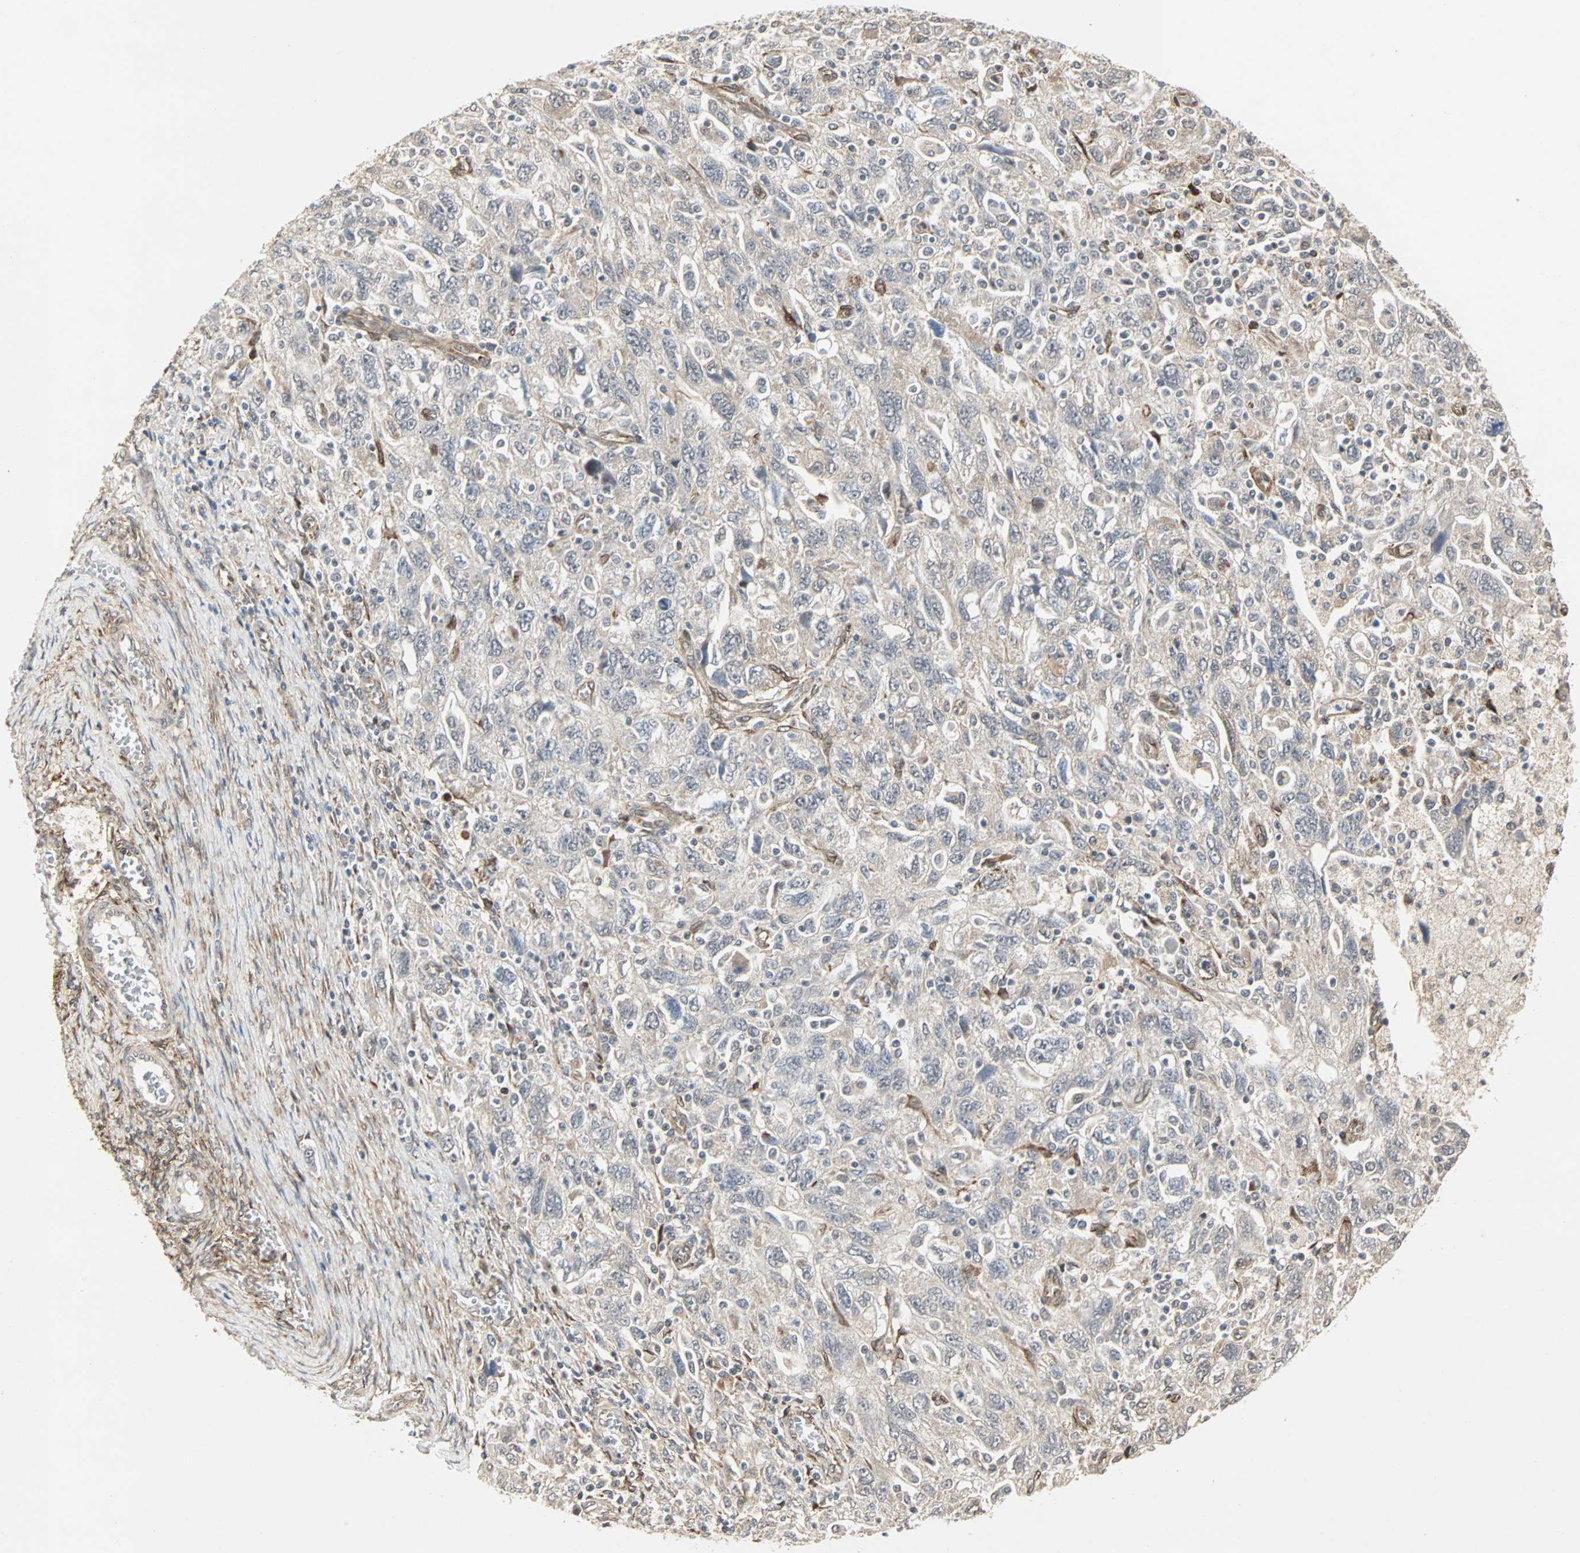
{"staining": {"intensity": "weak", "quantity": "<25%", "location": "cytoplasmic/membranous"}, "tissue": "ovarian cancer", "cell_type": "Tumor cells", "image_type": "cancer", "snomed": [{"axis": "morphology", "description": "Carcinoma, NOS"}, {"axis": "morphology", "description": "Cystadenocarcinoma, serous, NOS"}, {"axis": "topography", "description": "Ovary"}], "caption": "Immunohistochemical staining of human ovarian serous cystadenocarcinoma reveals no significant positivity in tumor cells.", "gene": "TRPV4", "patient": {"sex": "female", "age": 69}}